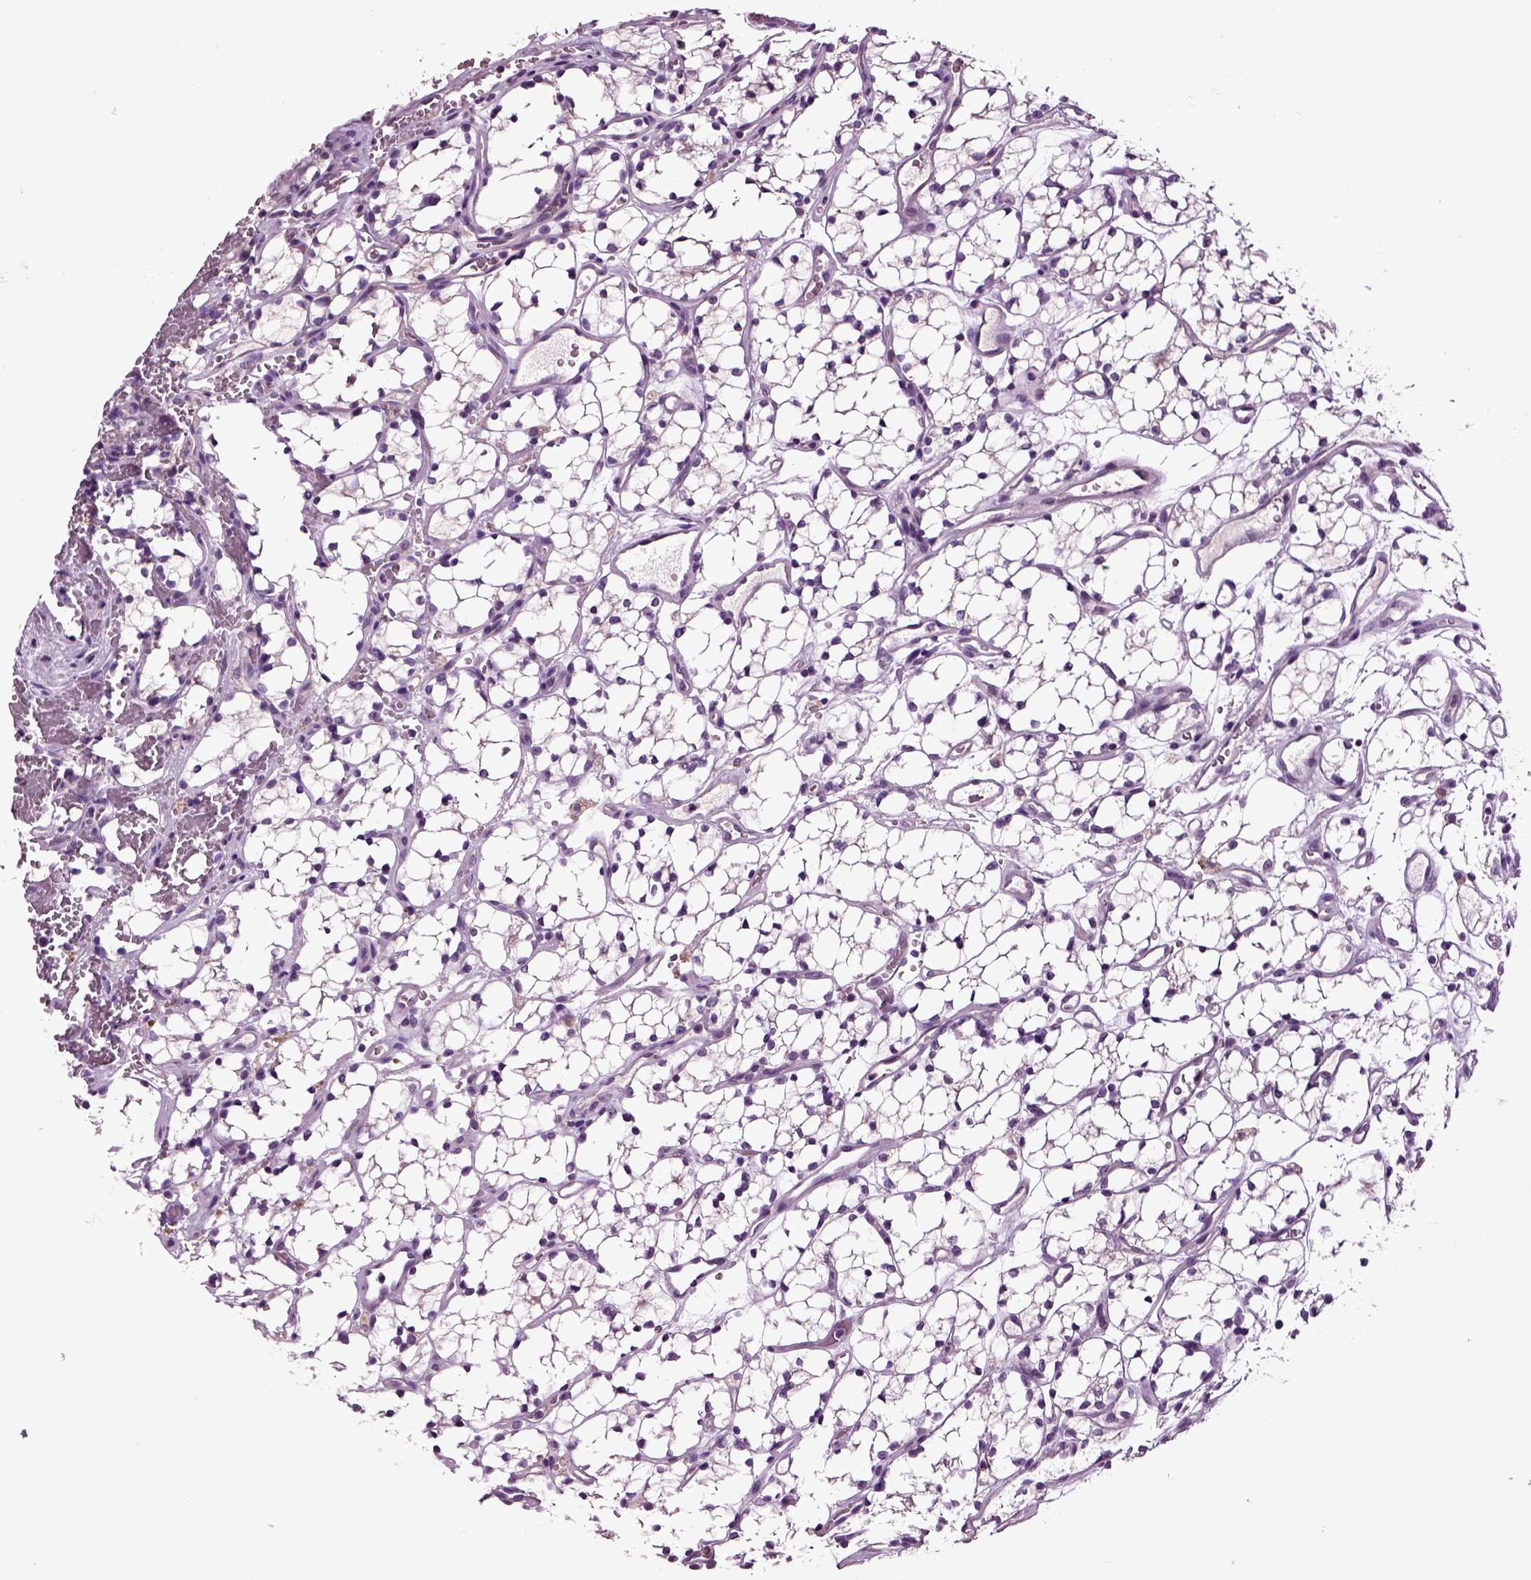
{"staining": {"intensity": "negative", "quantity": "none", "location": "none"}, "tissue": "renal cancer", "cell_type": "Tumor cells", "image_type": "cancer", "snomed": [{"axis": "morphology", "description": "Adenocarcinoma, NOS"}, {"axis": "topography", "description": "Kidney"}], "caption": "An image of renal cancer stained for a protein shows no brown staining in tumor cells.", "gene": "CRHR1", "patient": {"sex": "female", "age": 69}}